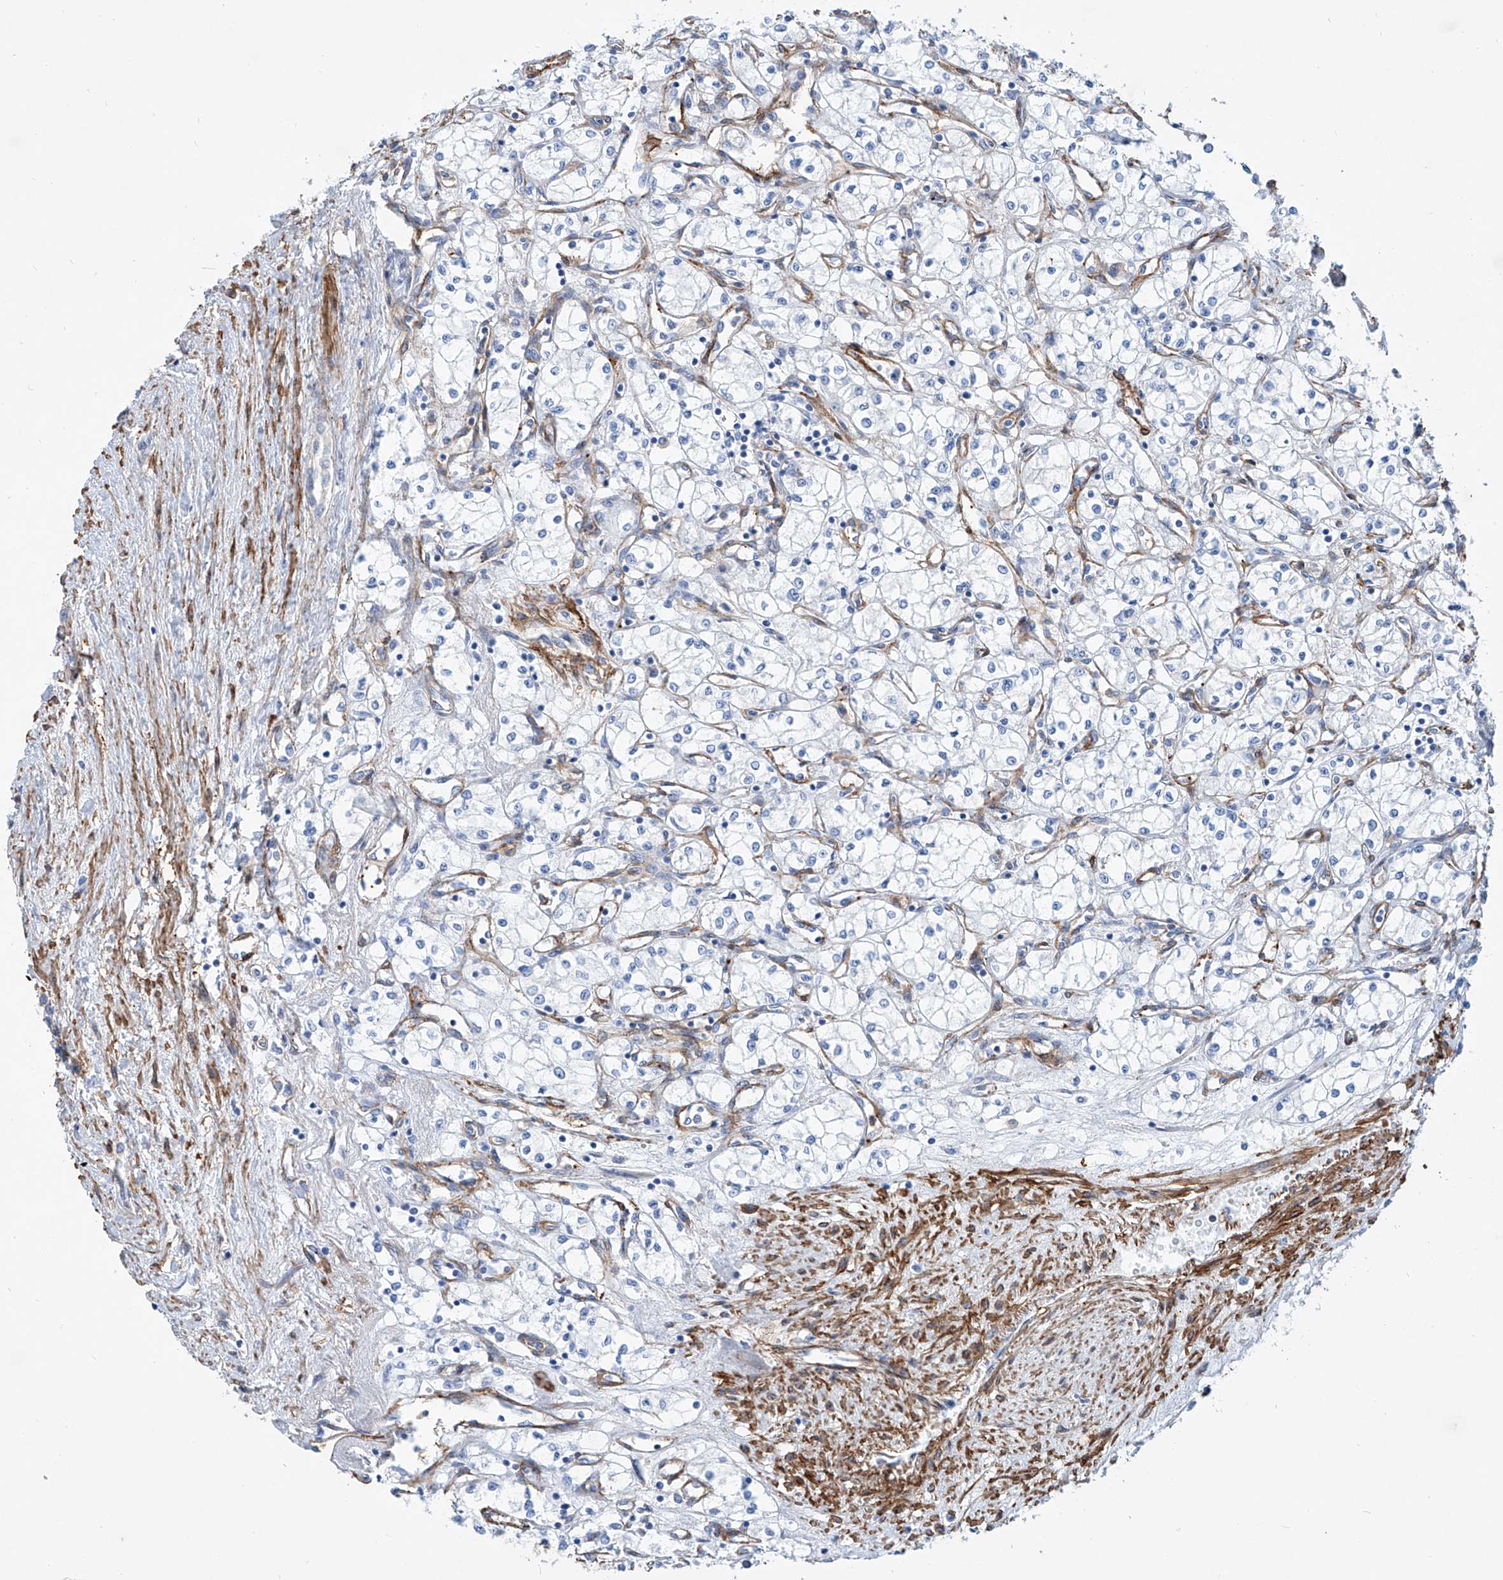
{"staining": {"intensity": "negative", "quantity": "none", "location": "none"}, "tissue": "renal cancer", "cell_type": "Tumor cells", "image_type": "cancer", "snomed": [{"axis": "morphology", "description": "Adenocarcinoma, NOS"}, {"axis": "topography", "description": "Kidney"}], "caption": "This is a micrograph of immunohistochemistry (IHC) staining of adenocarcinoma (renal), which shows no expression in tumor cells.", "gene": "TAS2R60", "patient": {"sex": "male", "age": 59}}